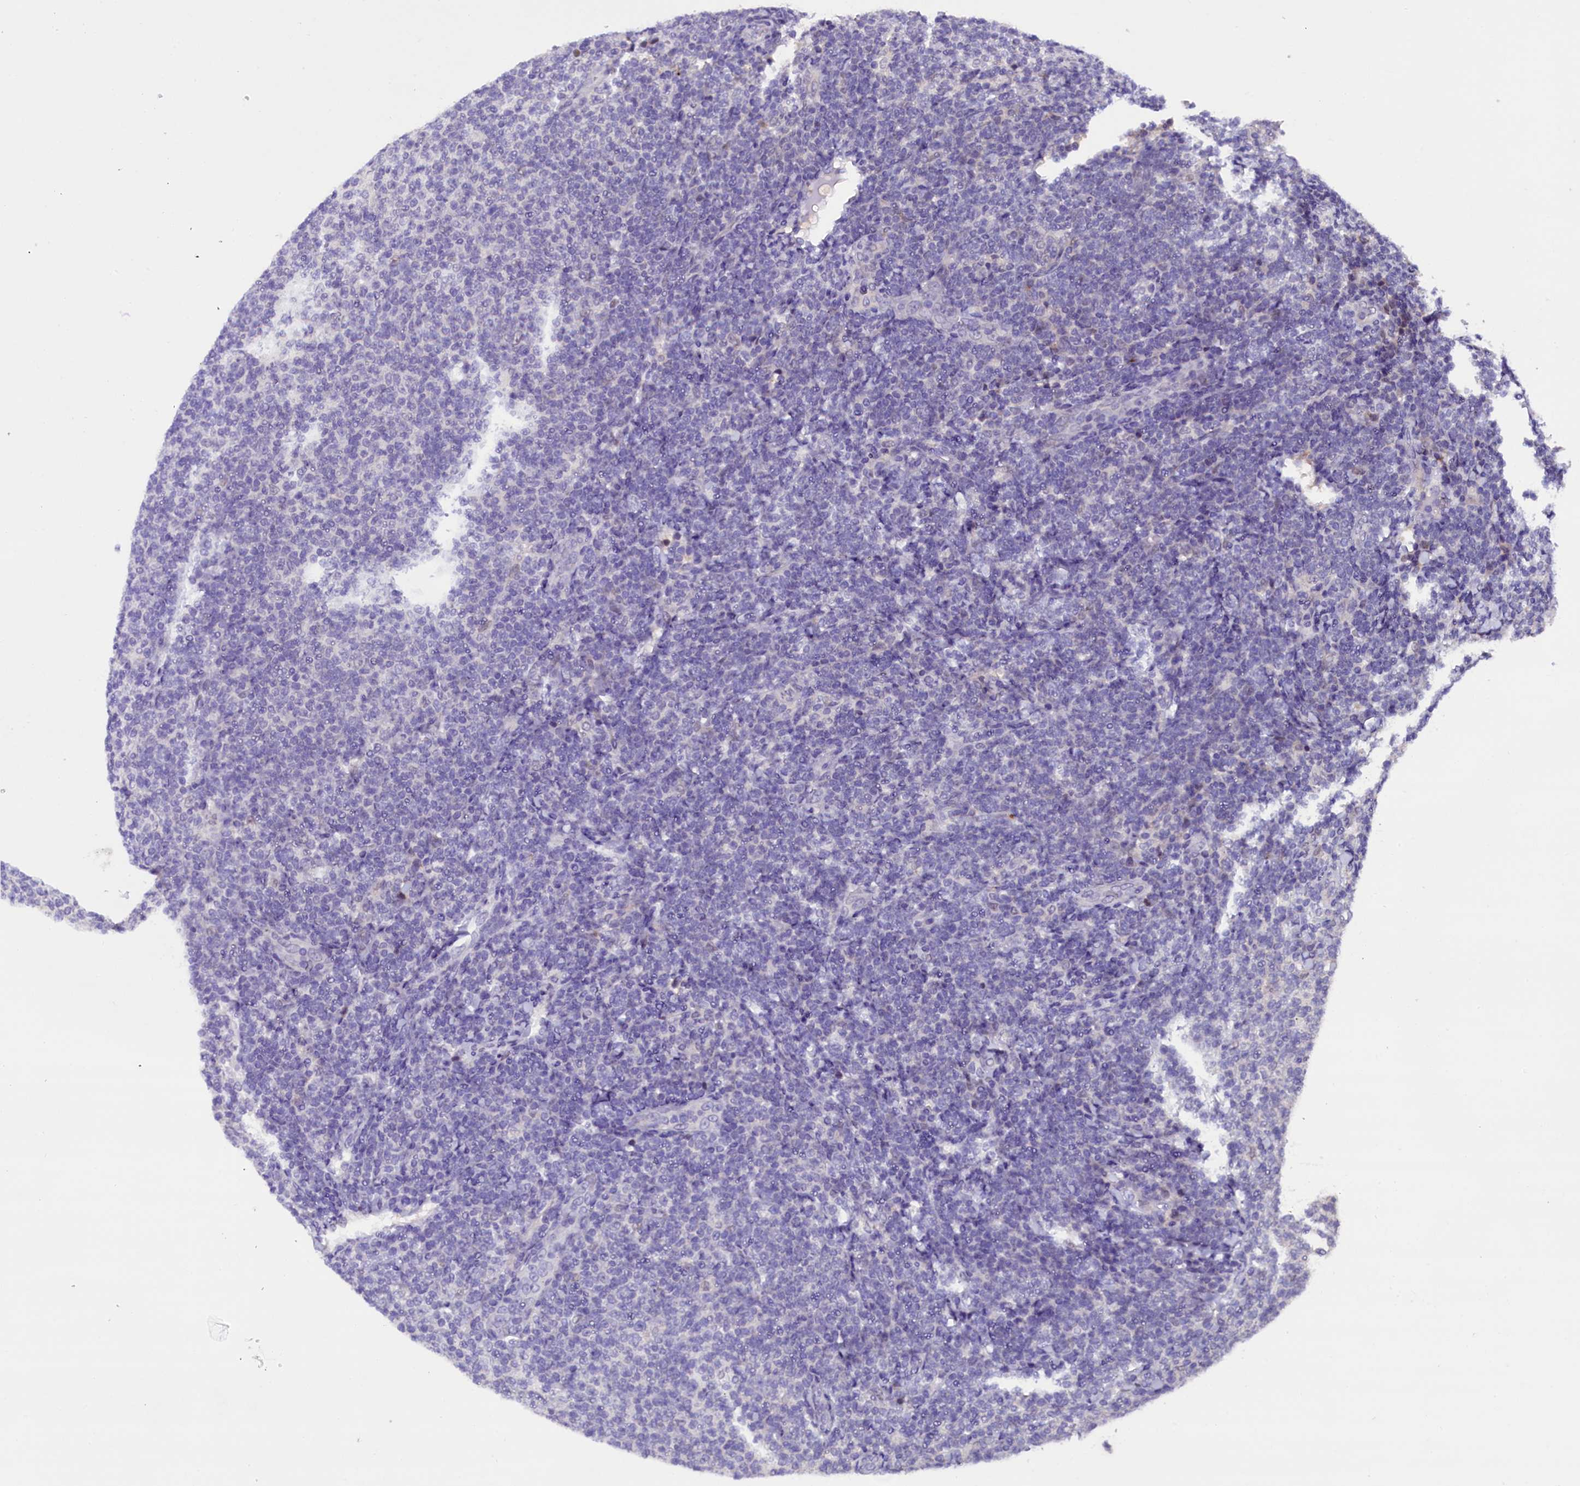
{"staining": {"intensity": "negative", "quantity": "none", "location": "none"}, "tissue": "lymphoma", "cell_type": "Tumor cells", "image_type": "cancer", "snomed": [{"axis": "morphology", "description": "Malignant lymphoma, non-Hodgkin's type, Low grade"}, {"axis": "topography", "description": "Lymph node"}], "caption": "DAB immunohistochemical staining of human malignant lymphoma, non-Hodgkin's type (low-grade) displays no significant positivity in tumor cells.", "gene": "IQCN", "patient": {"sex": "male", "age": 66}}